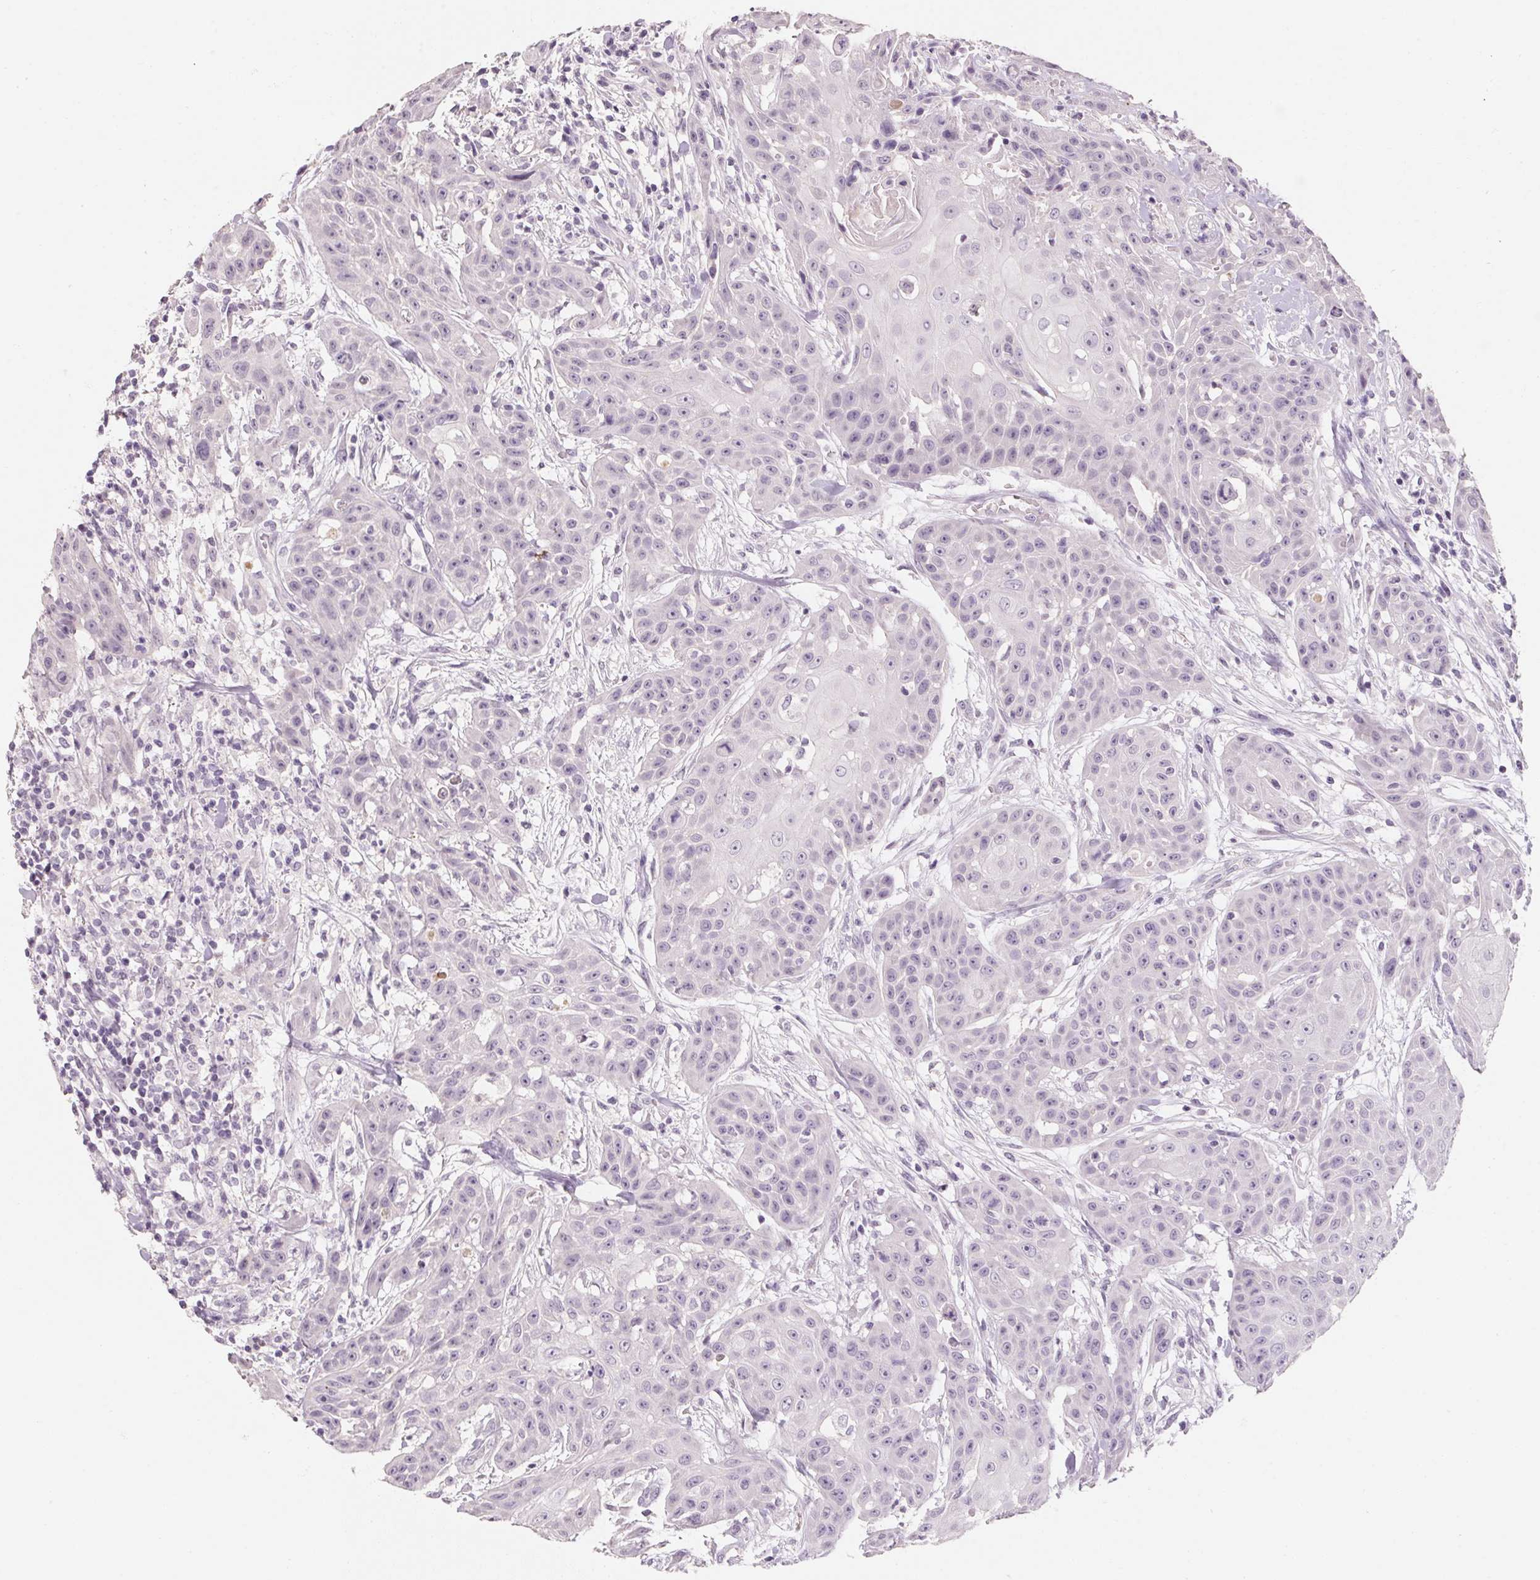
{"staining": {"intensity": "negative", "quantity": "none", "location": "none"}, "tissue": "head and neck cancer", "cell_type": "Tumor cells", "image_type": "cancer", "snomed": [{"axis": "morphology", "description": "Squamous cell carcinoma, NOS"}, {"axis": "topography", "description": "Oral tissue"}, {"axis": "topography", "description": "Head-Neck"}], "caption": "Image shows no significant protein staining in tumor cells of head and neck squamous cell carcinoma.", "gene": "CAPZA3", "patient": {"sex": "female", "age": 55}}